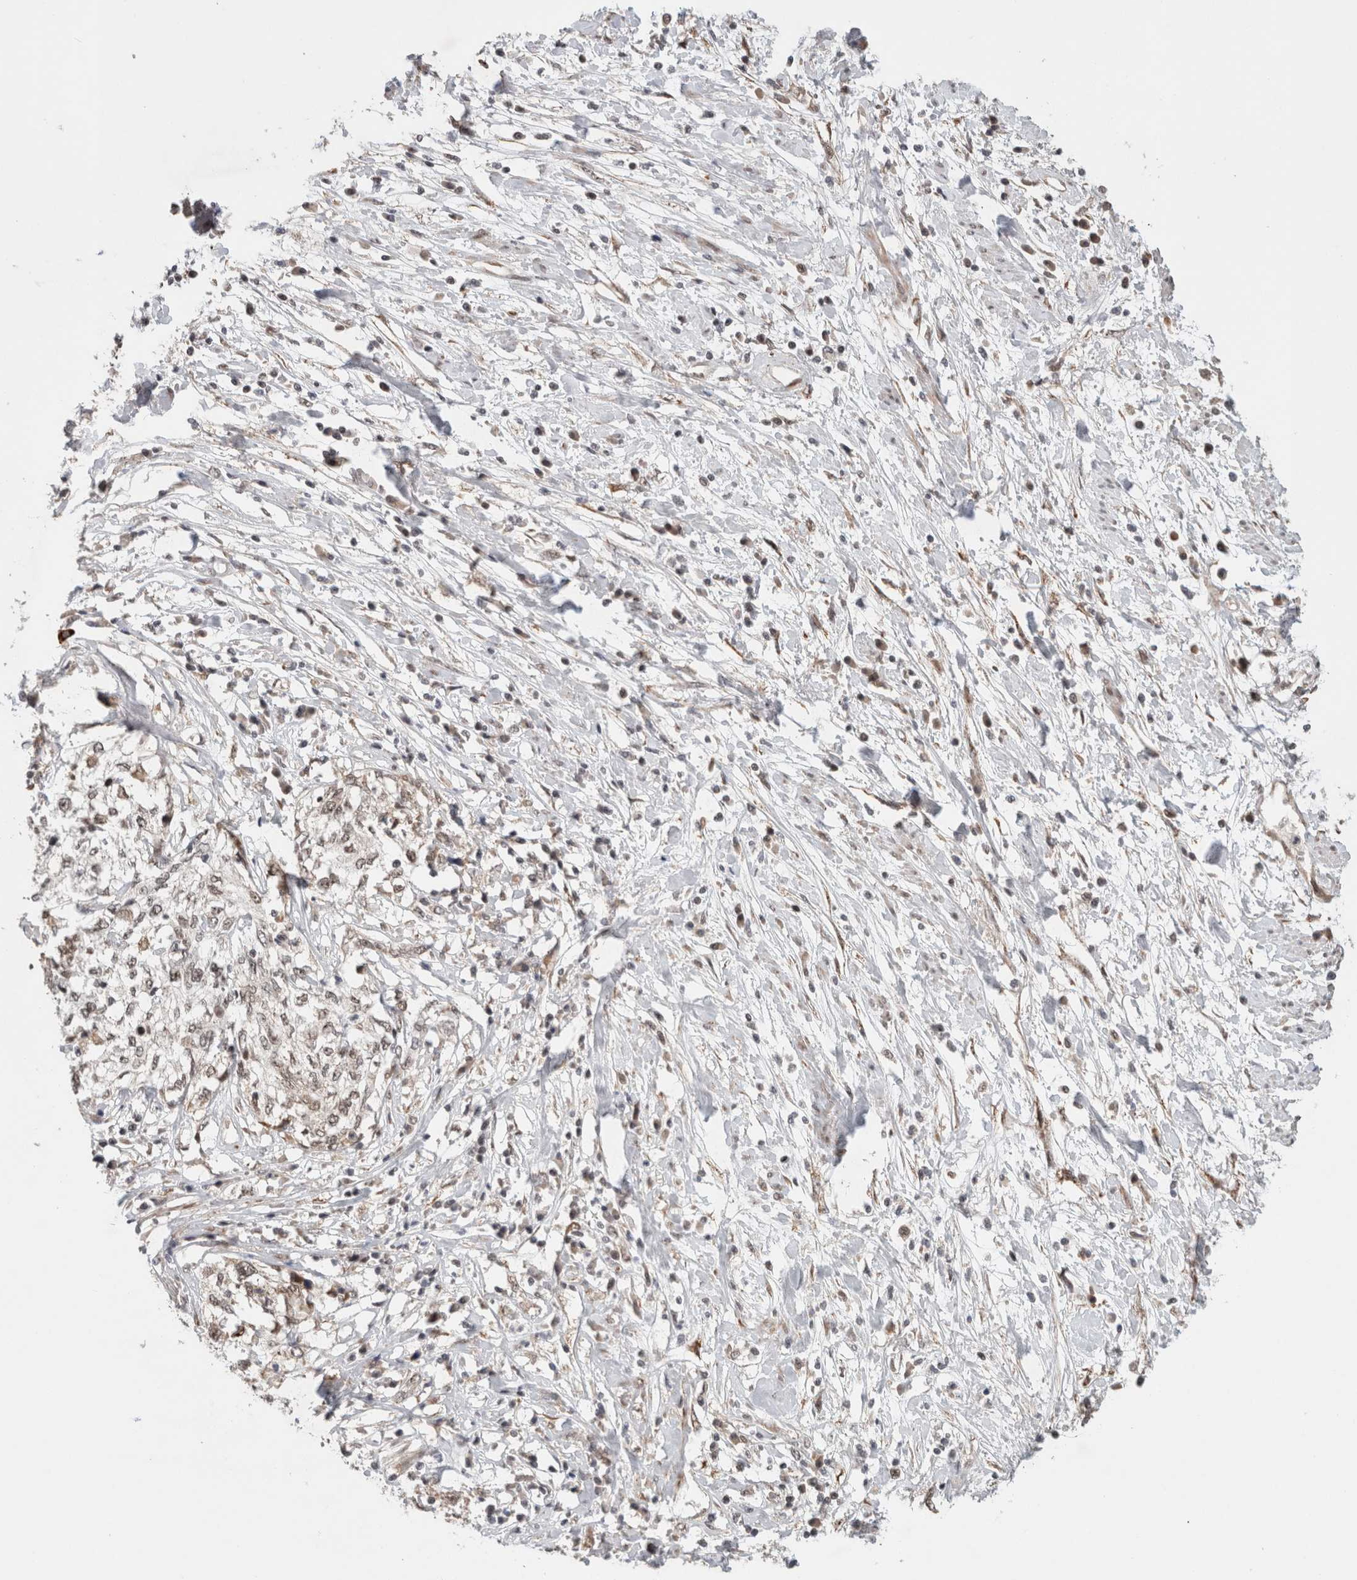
{"staining": {"intensity": "weak", "quantity": "<25%", "location": "nuclear"}, "tissue": "cervical cancer", "cell_type": "Tumor cells", "image_type": "cancer", "snomed": [{"axis": "morphology", "description": "Squamous cell carcinoma, NOS"}, {"axis": "topography", "description": "Cervix"}], "caption": "Tumor cells show no significant staining in cervical squamous cell carcinoma.", "gene": "MPHOSPH6", "patient": {"sex": "female", "age": 57}}